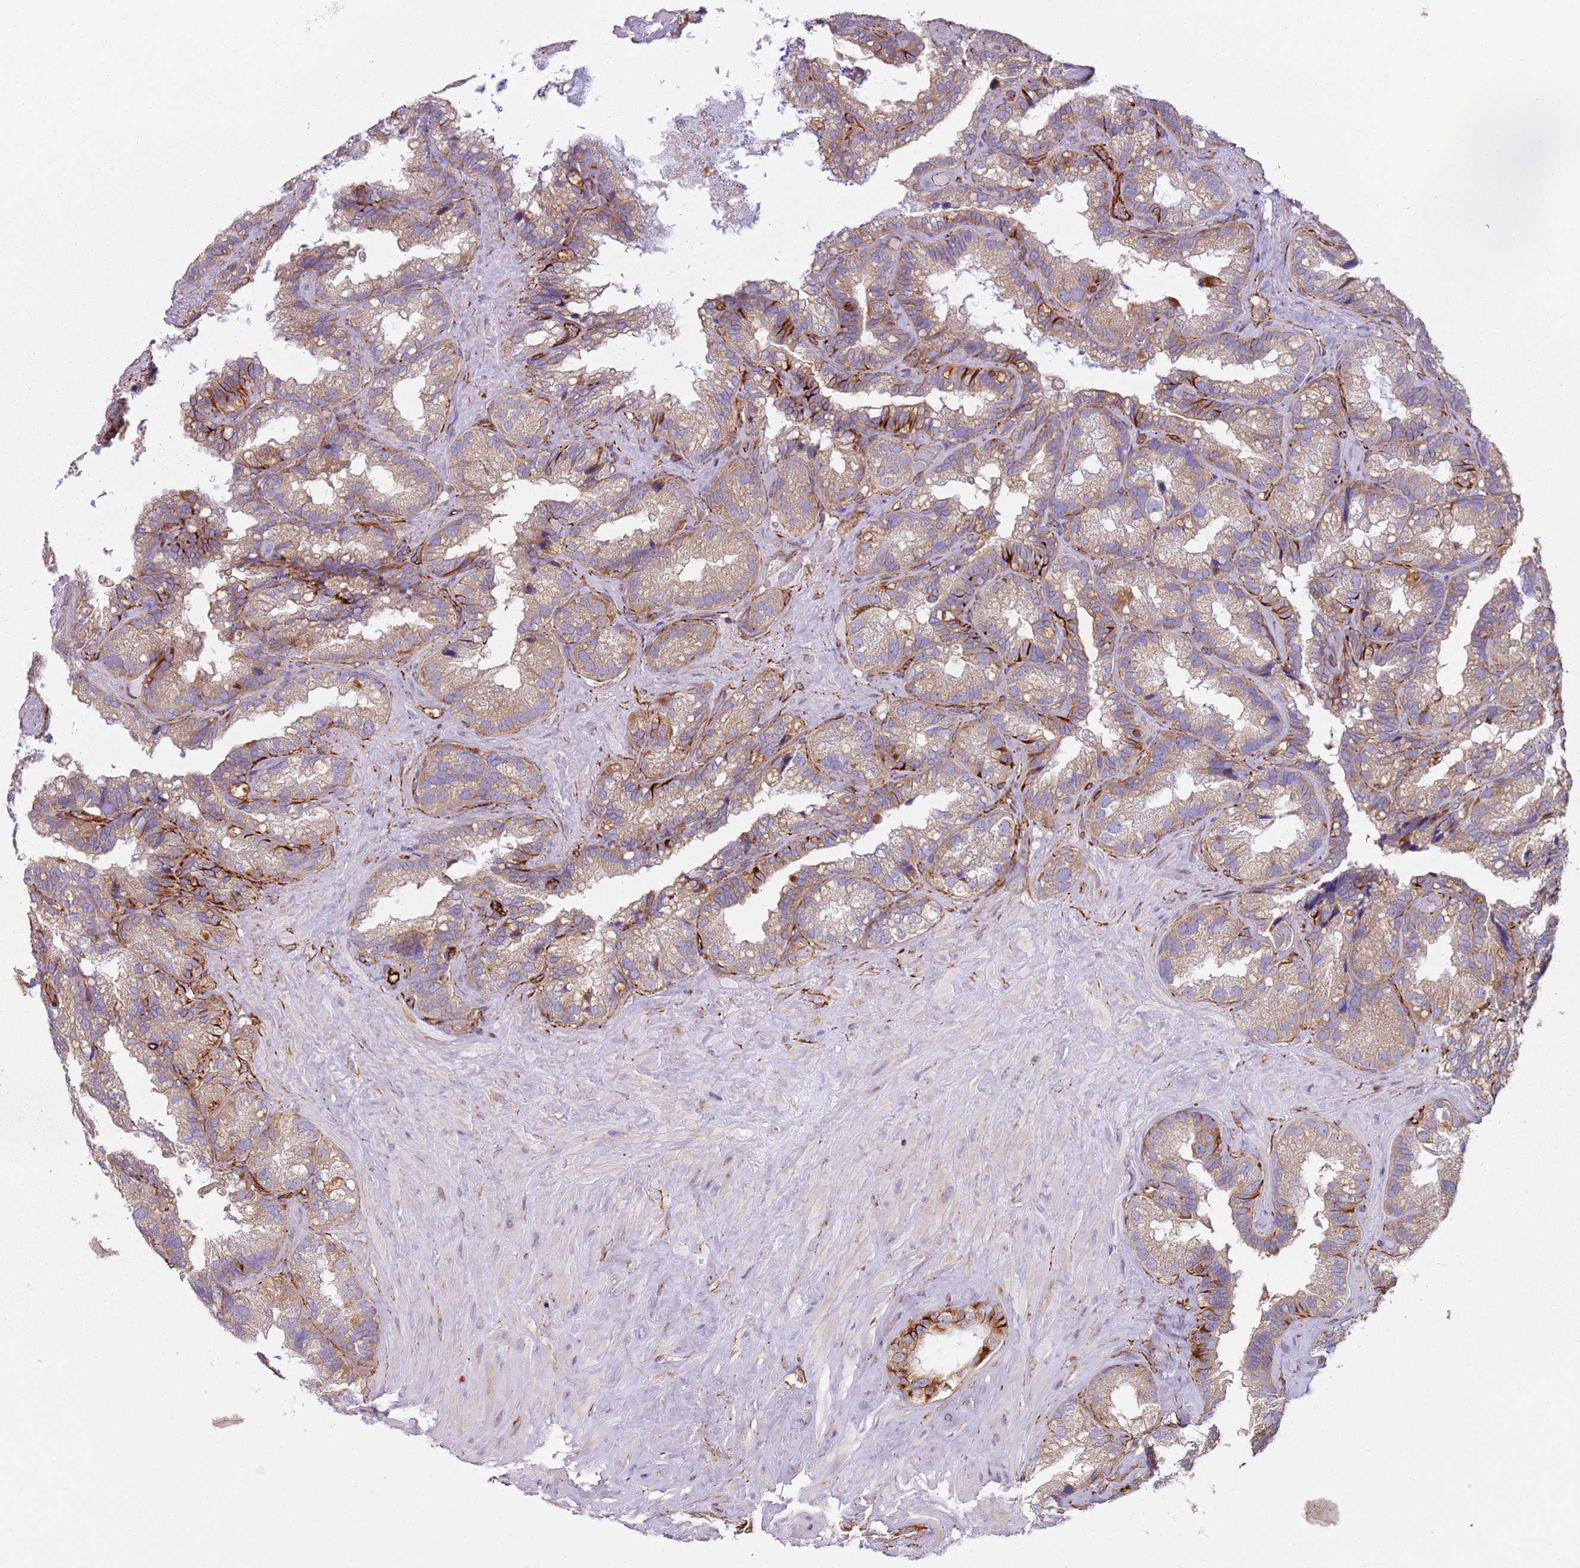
{"staining": {"intensity": "weak", "quantity": ">75%", "location": "cytoplasmic/membranous"}, "tissue": "seminal vesicle", "cell_type": "Glandular cells", "image_type": "normal", "snomed": [{"axis": "morphology", "description": "Normal tissue, NOS"}, {"axis": "topography", "description": "Prostate"}, {"axis": "topography", "description": "Seminal veicle"}], "caption": "Immunohistochemistry of unremarkable human seminal vesicle reveals low levels of weak cytoplasmic/membranous staining in approximately >75% of glandular cells.", "gene": "SNAPIN", "patient": {"sex": "male", "age": 68}}